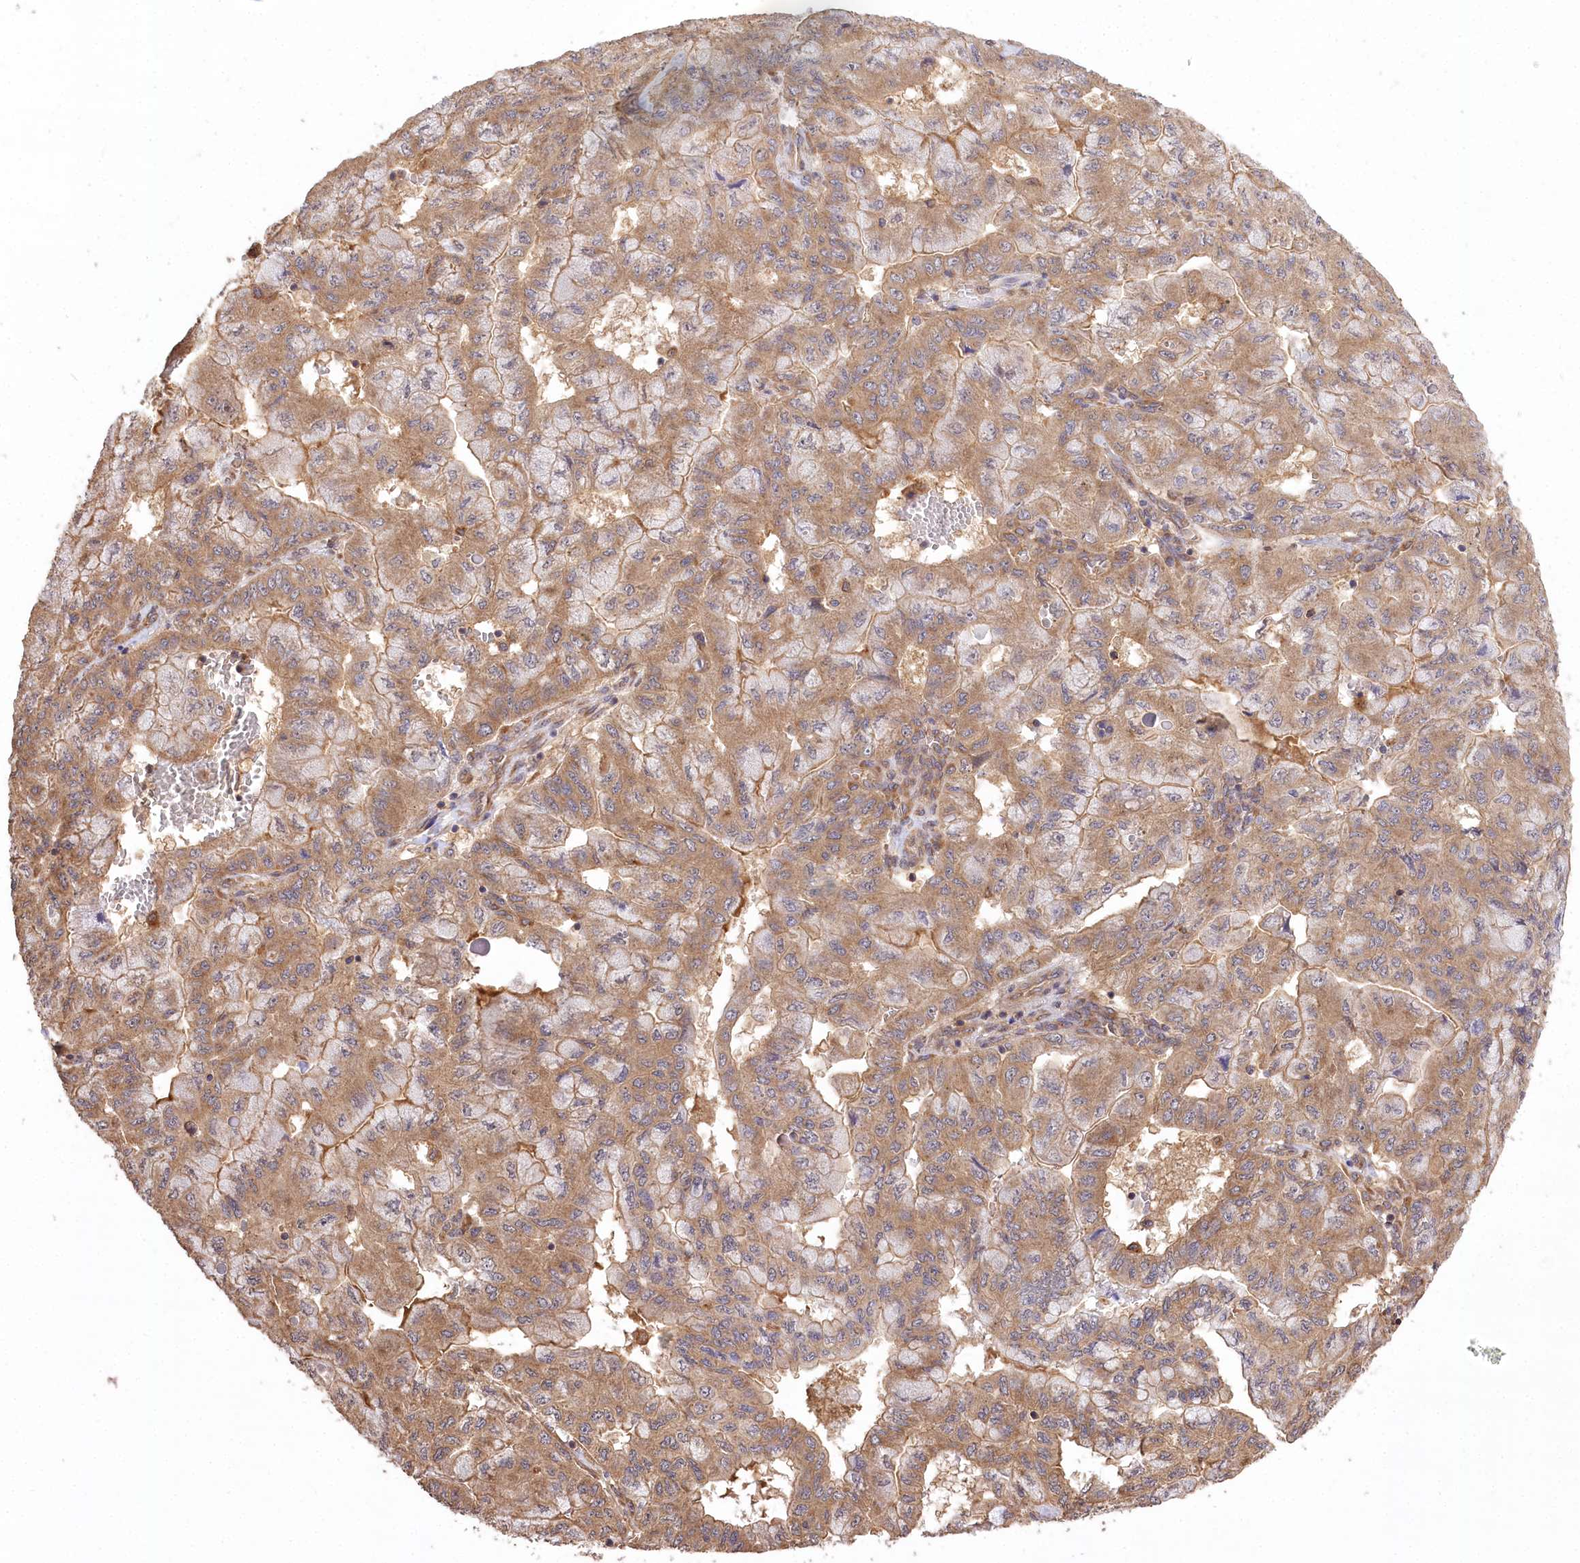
{"staining": {"intensity": "moderate", "quantity": ">75%", "location": "cytoplasmic/membranous"}, "tissue": "pancreatic cancer", "cell_type": "Tumor cells", "image_type": "cancer", "snomed": [{"axis": "morphology", "description": "Adenocarcinoma, NOS"}, {"axis": "topography", "description": "Pancreas"}], "caption": "Protein expression analysis of pancreatic cancer displays moderate cytoplasmic/membranous expression in approximately >75% of tumor cells. (IHC, brightfield microscopy, high magnification).", "gene": "PRSS53", "patient": {"sex": "male", "age": 51}}